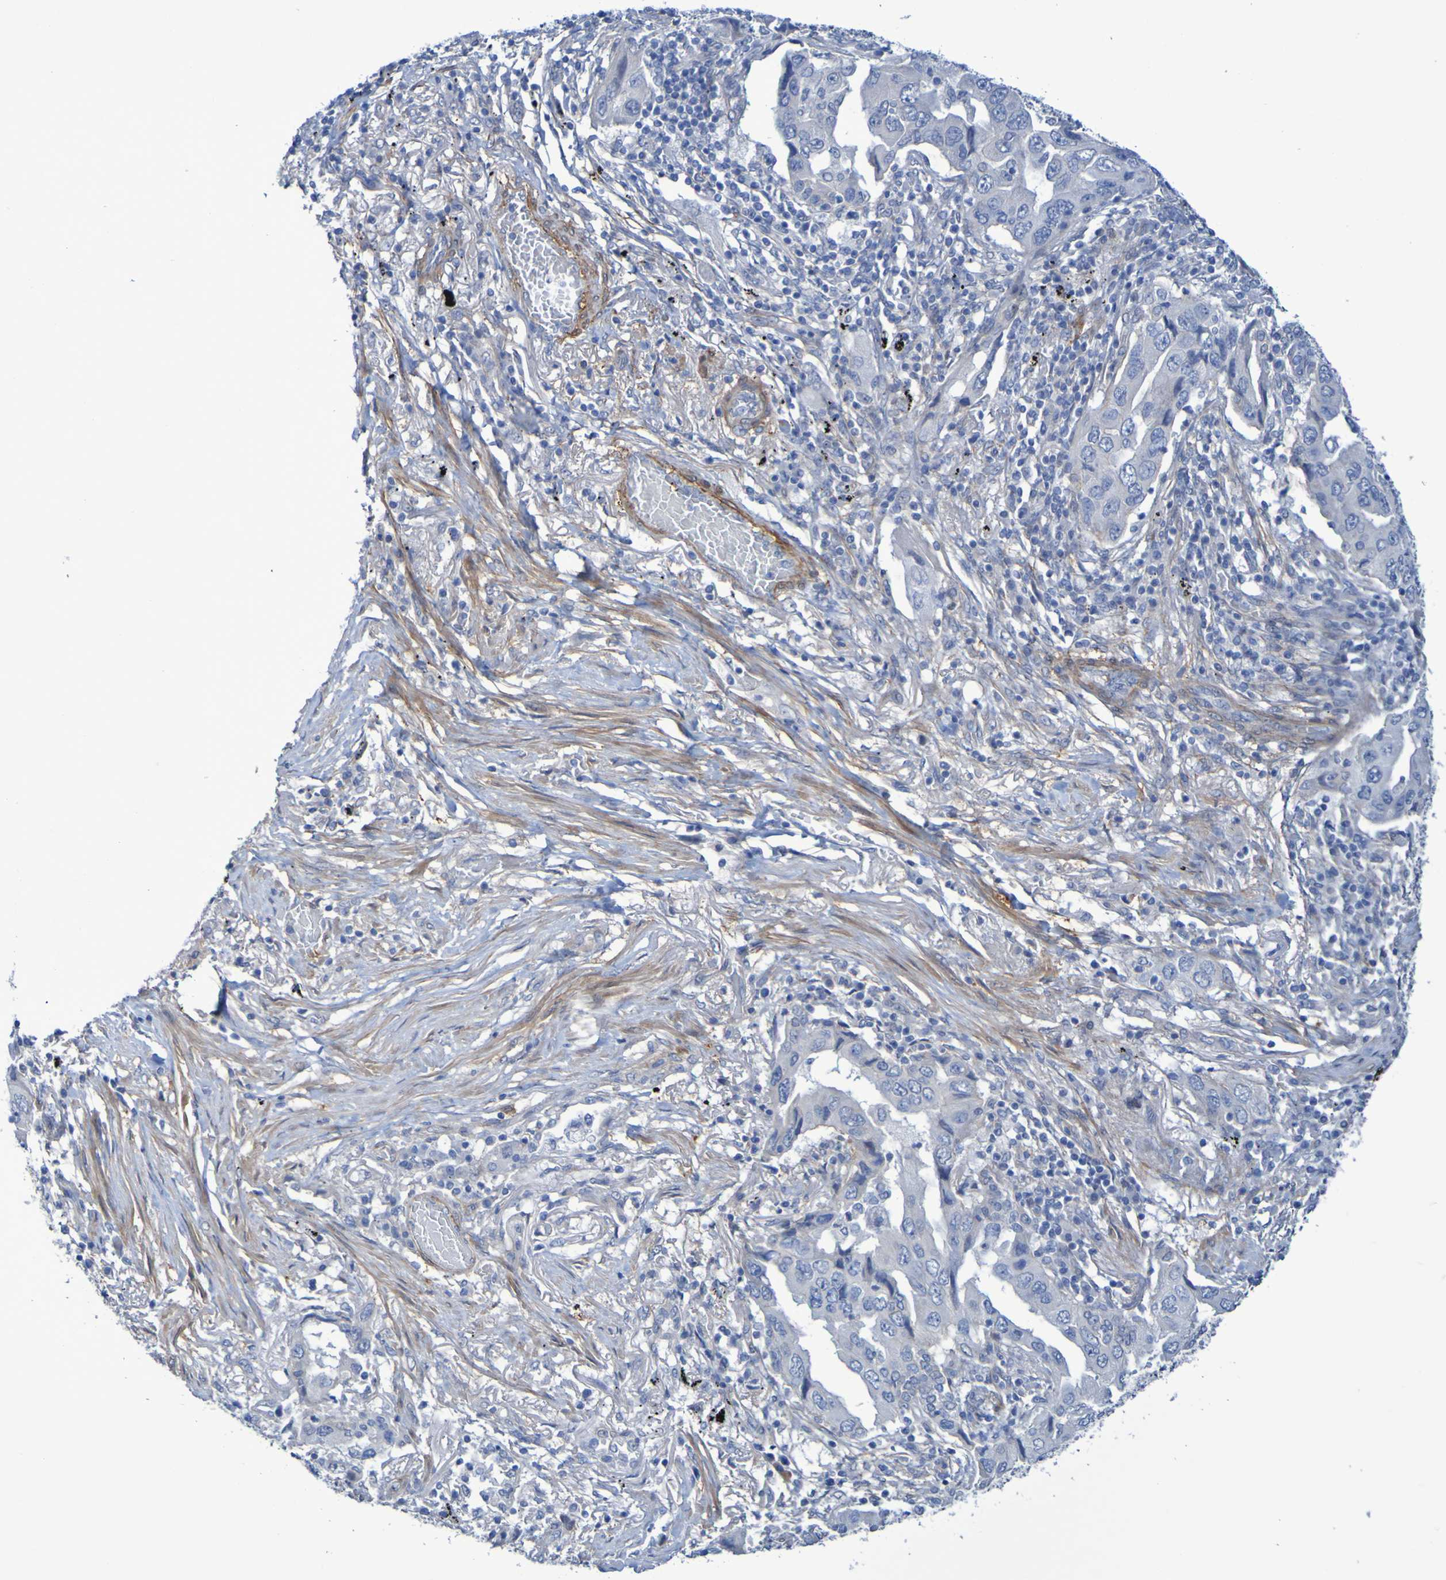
{"staining": {"intensity": "negative", "quantity": "none", "location": "none"}, "tissue": "lung cancer", "cell_type": "Tumor cells", "image_type": "cancer", "snomed": [{"axis": "morphology", "description": "Adenocarcinoma, NOS"}, {"axis": "topography", "description": "Lung"}], "caption": "Lung adenocarcinoma was stained to show a protein in brown. There is no significant staining in tumor cells.", "gene": "LPP", "patient": {"sex": "female", "age": 65}}